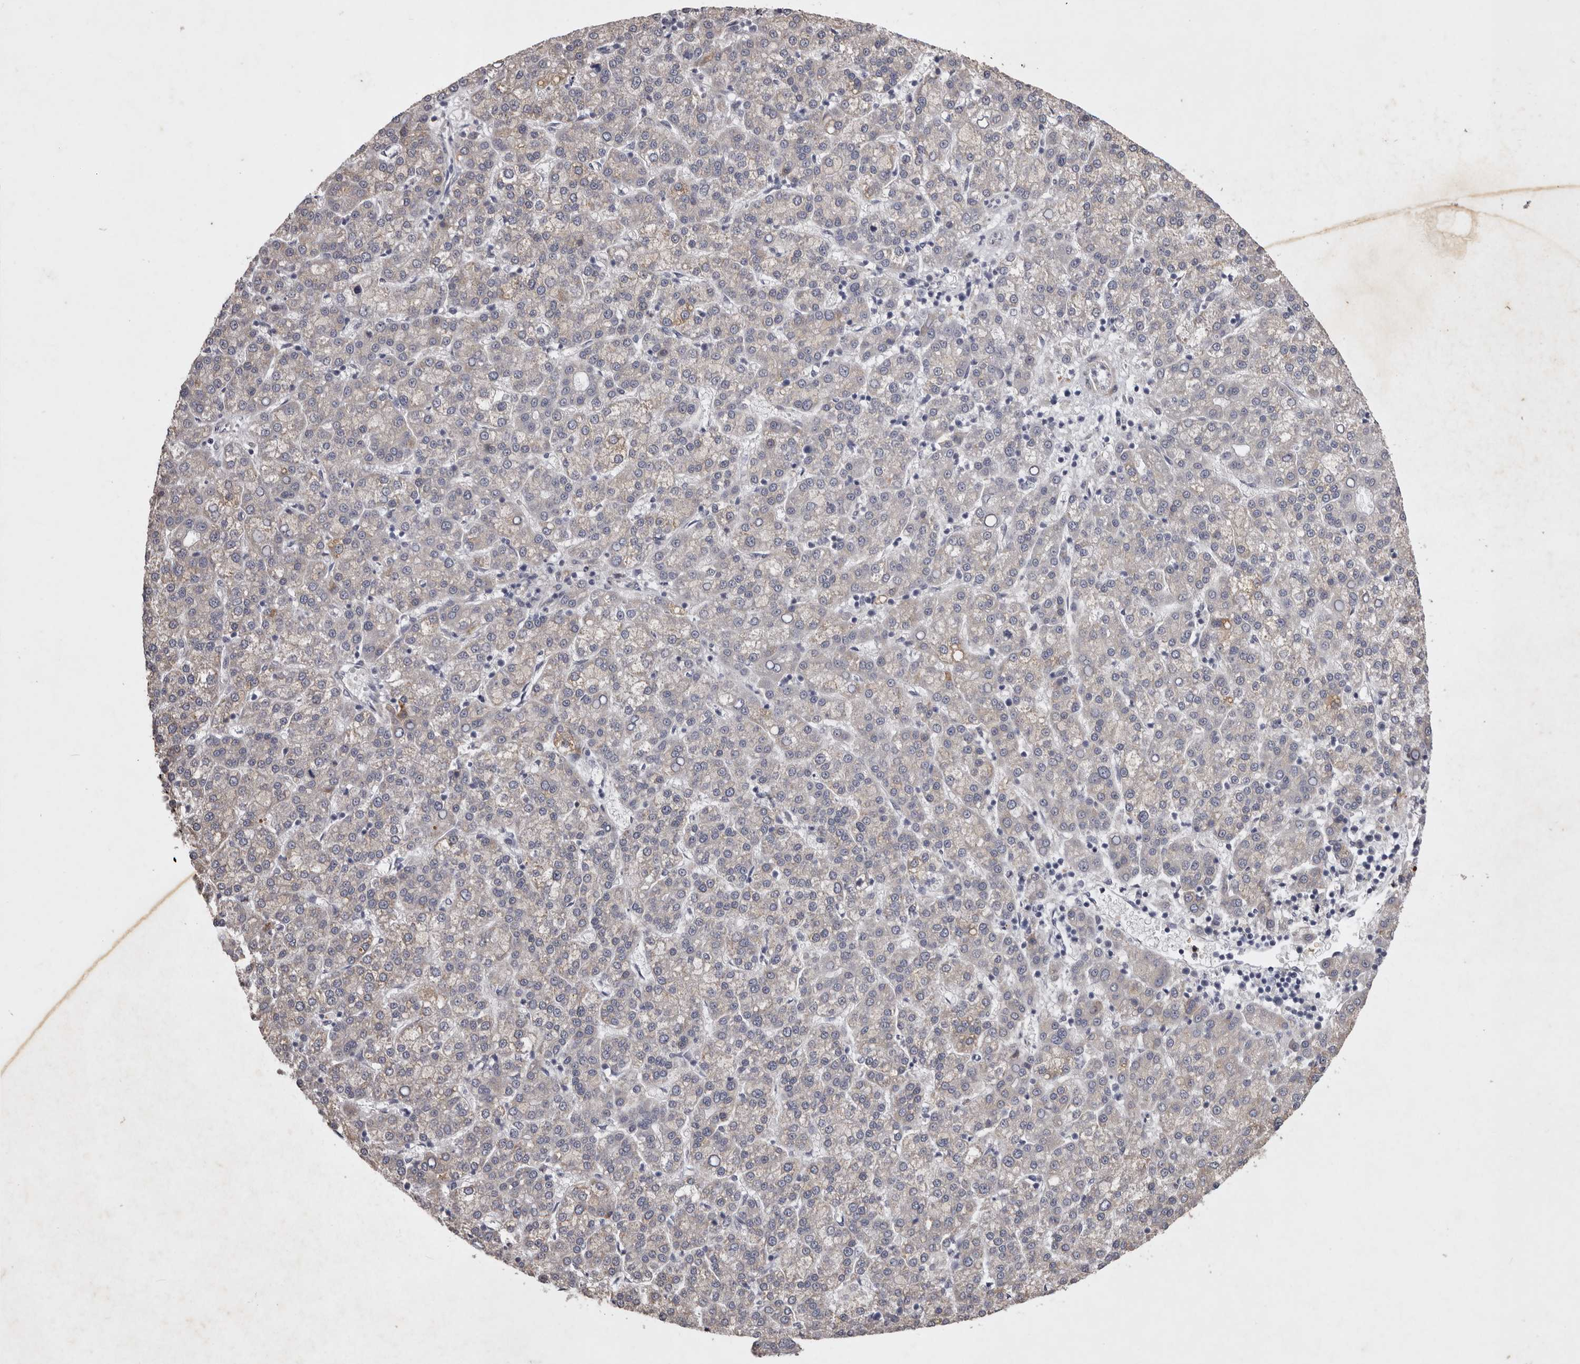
{"staining": {"intensity": "weak", "quantity": "<25%", "location": "cytoplasmic/membranous"}, "tissue": "liver cancer", "cell_type": "Tumor cells", "image_type": "cancer", "snomed": [{"axis": "morphology", "description": "Carcinoma, Hepatocellular, NOS"}, {"axis": "topography", "description": "Liver"}], "caption": "Micrograph shows no significant protein expression in tumor cells of liver hepatocellular carcinoma.", "gene": "NKAIN4", "patient": {"sex": "female", "age": 58}}